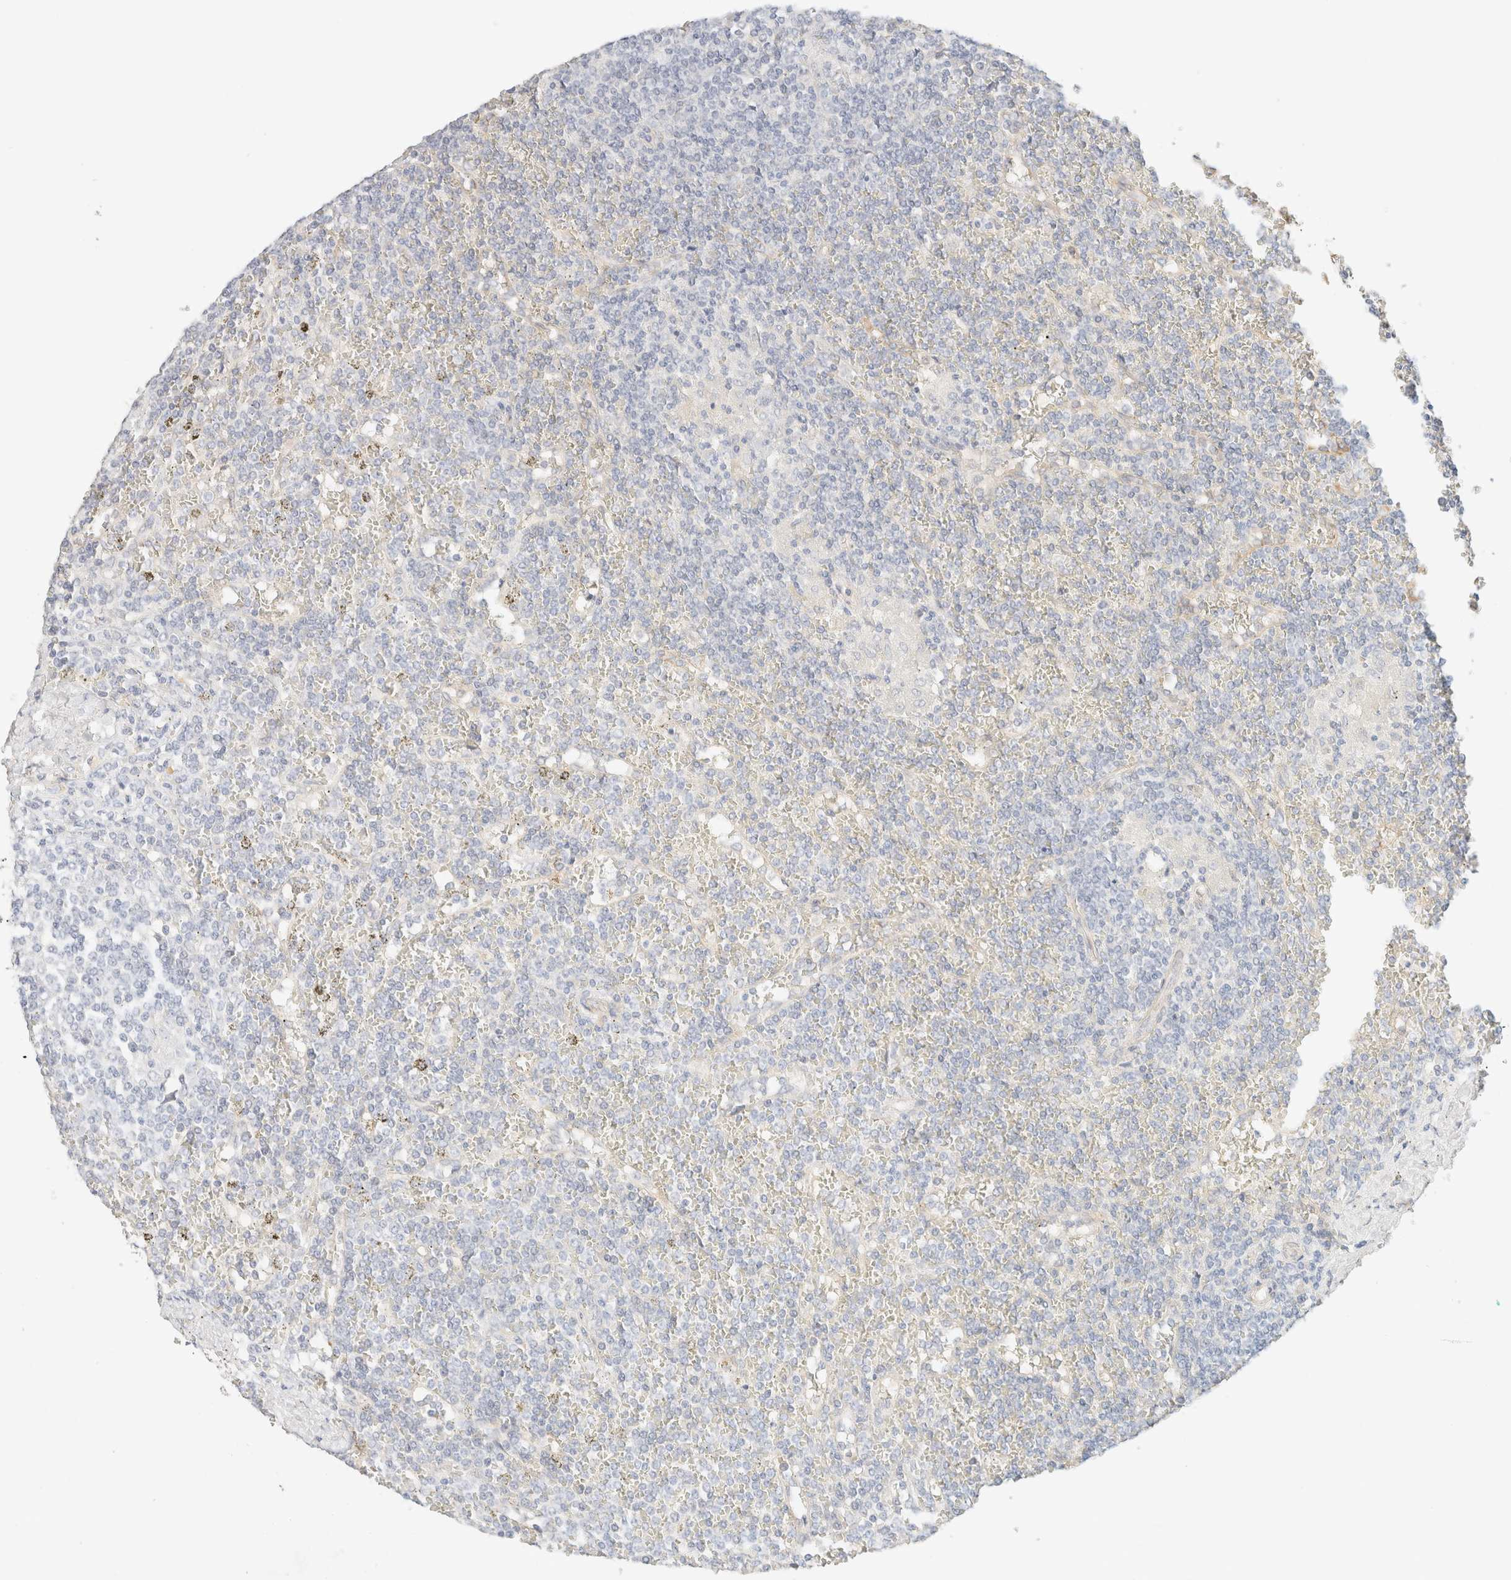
{"staining": {"intensity": "negative", "quantity": "none", "location": "none"}, "tissue": "lymphoma", "cell_type": "Tumor cells", "image_type": "cancer", "snomed": [{"axis": "morphology", "description": "Malignant lymphoma, non-Hodgkin's type, Low grade"}, {"axis": "topography", "description": "Spleen"}], "caption": "Tumor cells are negative for brown protein staining in malignant lymphoma, non-Hodgkin's type (low-grade). (DAB immunohistochemistry (IHC) with hematoxylin counter stain).", "gene": "CSNK1E", "patient": {"sex": "female", "age": 19}}